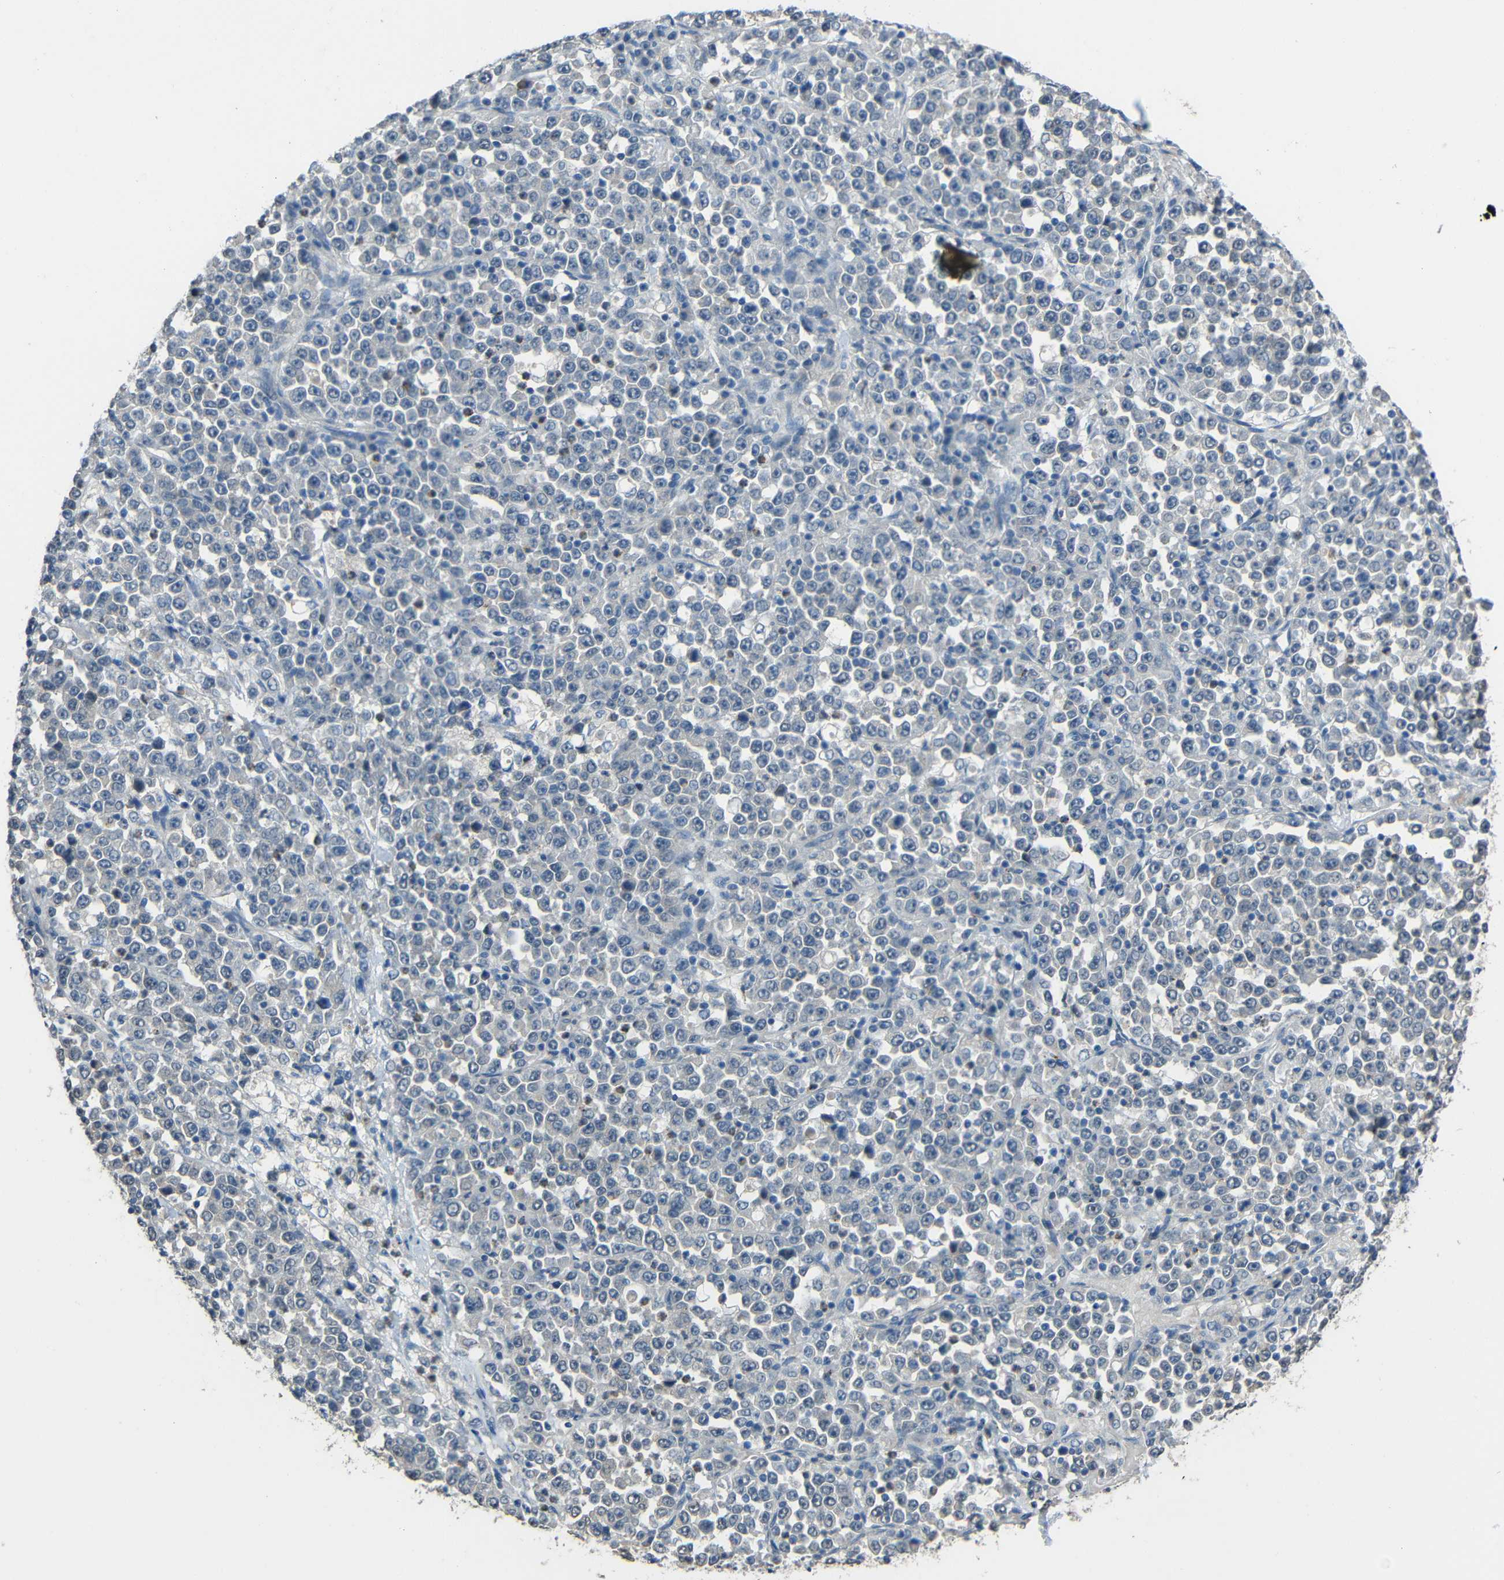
{"staining": {"intensity": "negative", "quantity": "none", "location": "none"}, "tissue": "stomach cancer", "cell_type": "Tumor cells", "image_type": "cancer", "snomed": [{"axis": "morphology", "description": "Normal tissue, NOS"}, {"axis": "morphology", "description": "Adenocarcinoma, NOS"}, {"axis": "topography", "description": "Stomach, upper"}, {"axis": "topography", "description": "Stomach"}], "caption": "This is an immunohistochemistry (IHC) micrograph of adenocarcinoma (stomach). There is no expression in tumor cells.", "gene": "STBD1", "patient": {"sex": "male", "age": 59}}